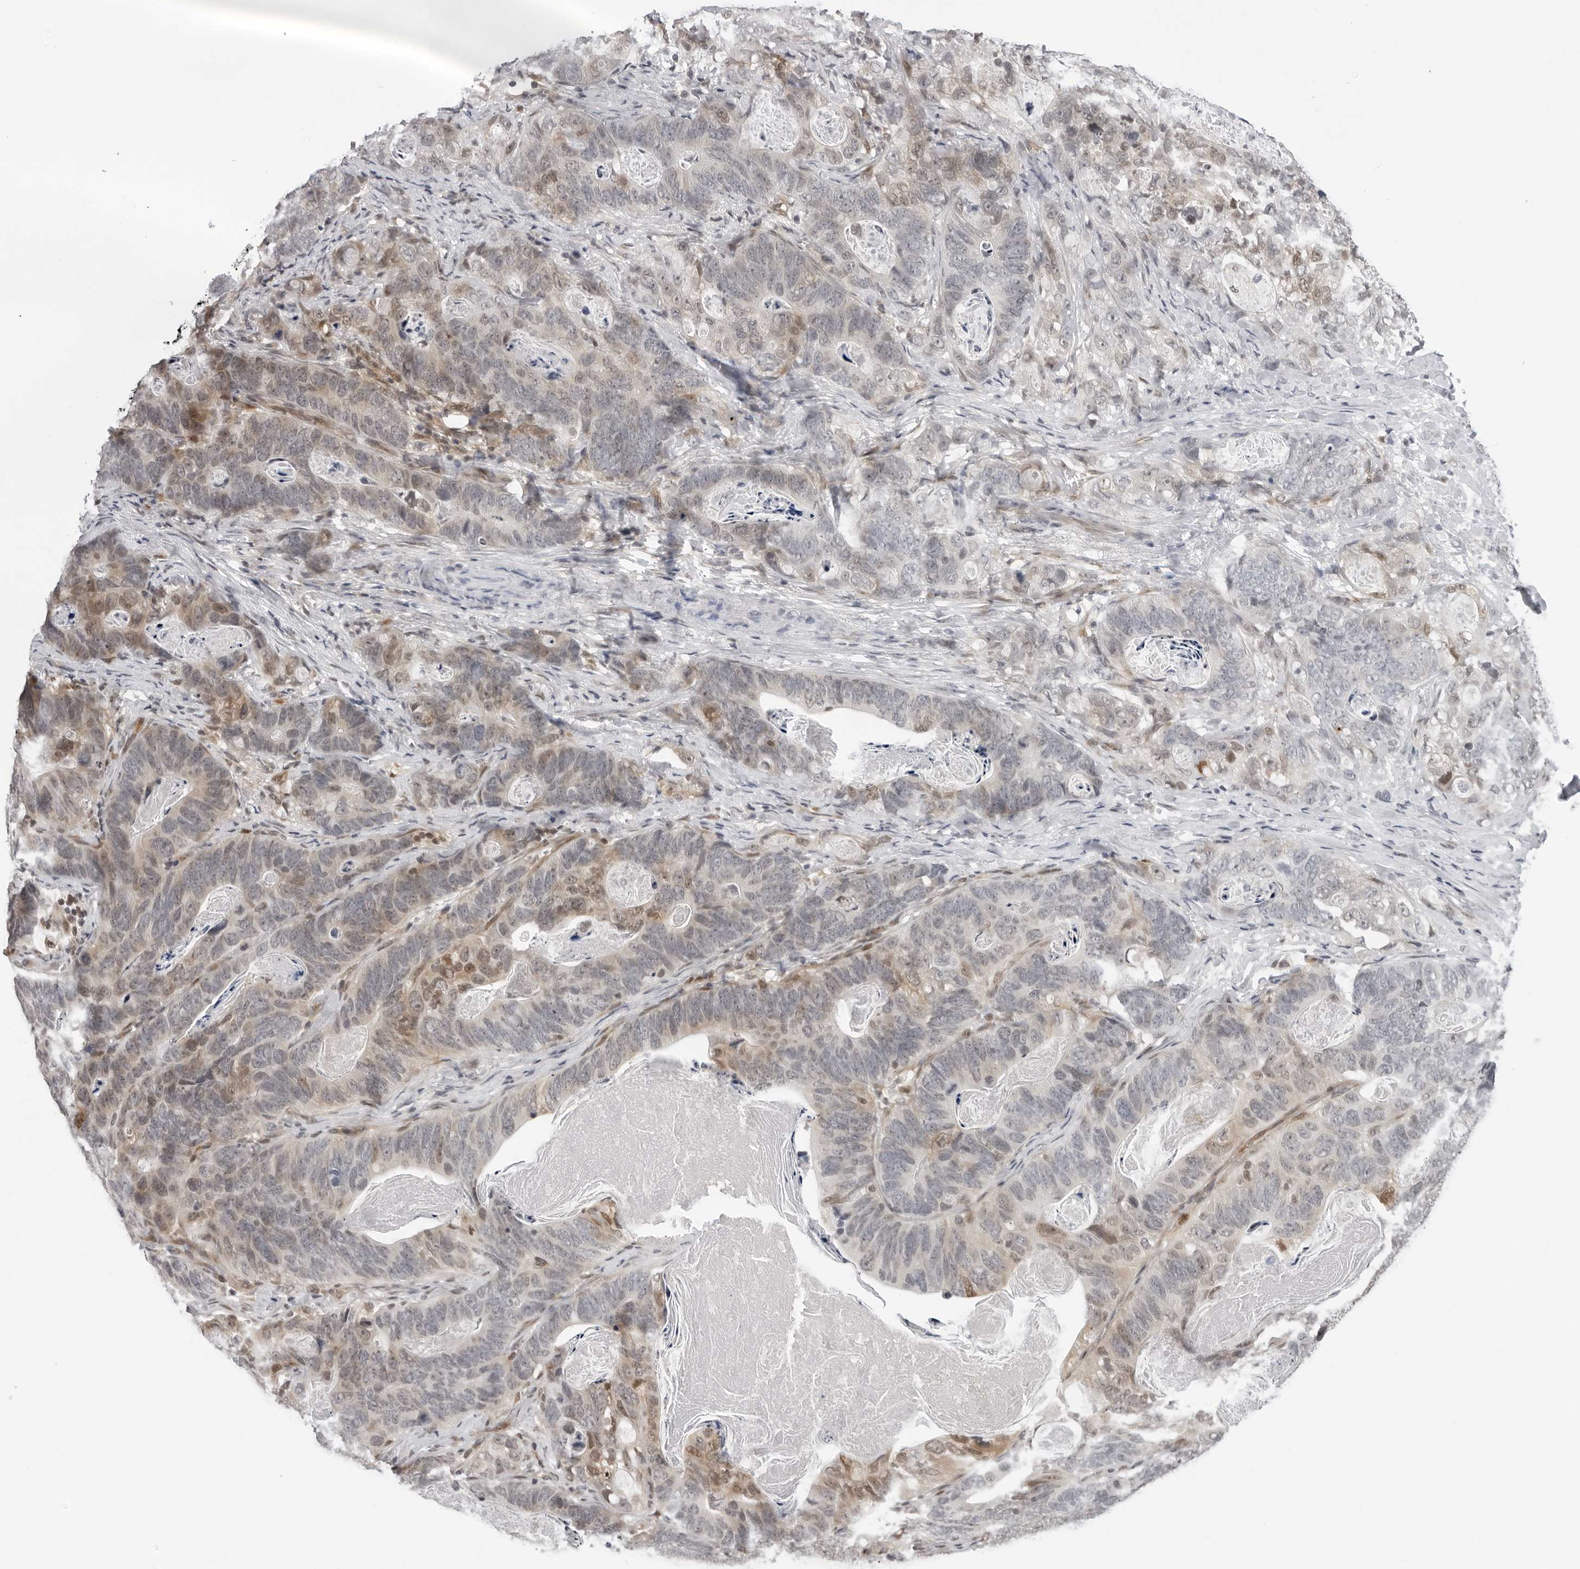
{"staining": {"intensity": "moderate", "quantity": "<25%", "location": "cytoplasmic/membranous"}, "tissue": "stomach cancer", "cell_type": "Tumor cells", "image_type": "cancer", "snomed": [{"axis": "morphology", "description": "Normal tissue, NOS"}, {"axis": "morphology", "description": "Adenocarcinoma, NOS"}, {"axis": "topography", "description": "Stomach"}], "caption": "Human stomach cancer (adenocarcinoma) stained for a protein (brown) exhibits moderate cytoplasmic/membranous positive staining in about <25% of tumor cells.", "gene": "CASP7", "patient": {"sex": "female", "age": 89}}